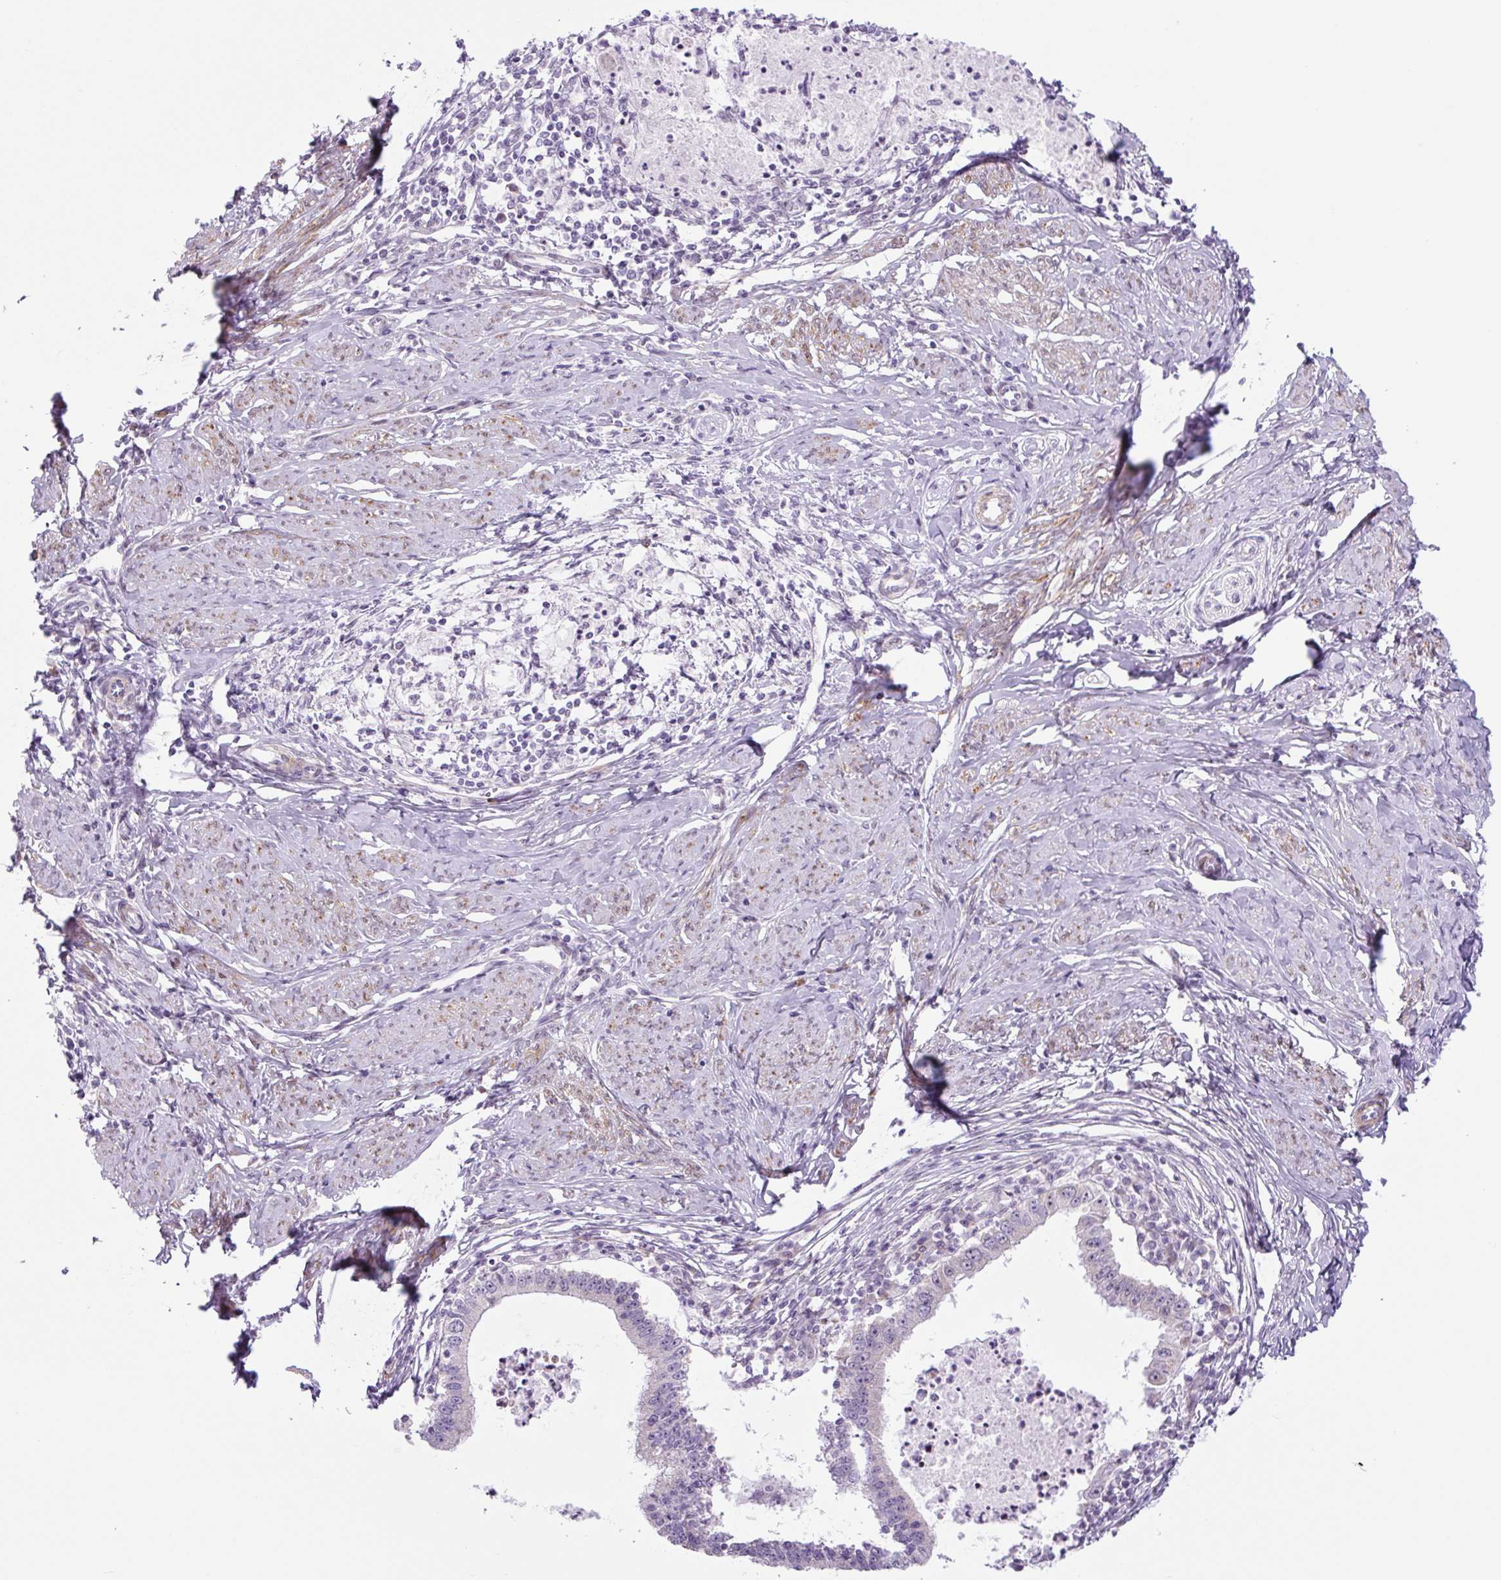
{"staining": {"intensity": "weak", "quantity": "<25%", "location": "nuclear"}, "tissue": "cervical cancer", "cell_type": "Tumor cells", "image_type": "cancer", "snomed": [{"axis": "morphology", "description": "Adenocarcinoma, NOS"}, {"axis": "topography", "description": "Cervix"}], "caption": "Micrograph shows no protein positivity in tumor cells of cervical cancer tissue.", "gene": "RRS1", "patient": {"sex": "female", "age": 36}}